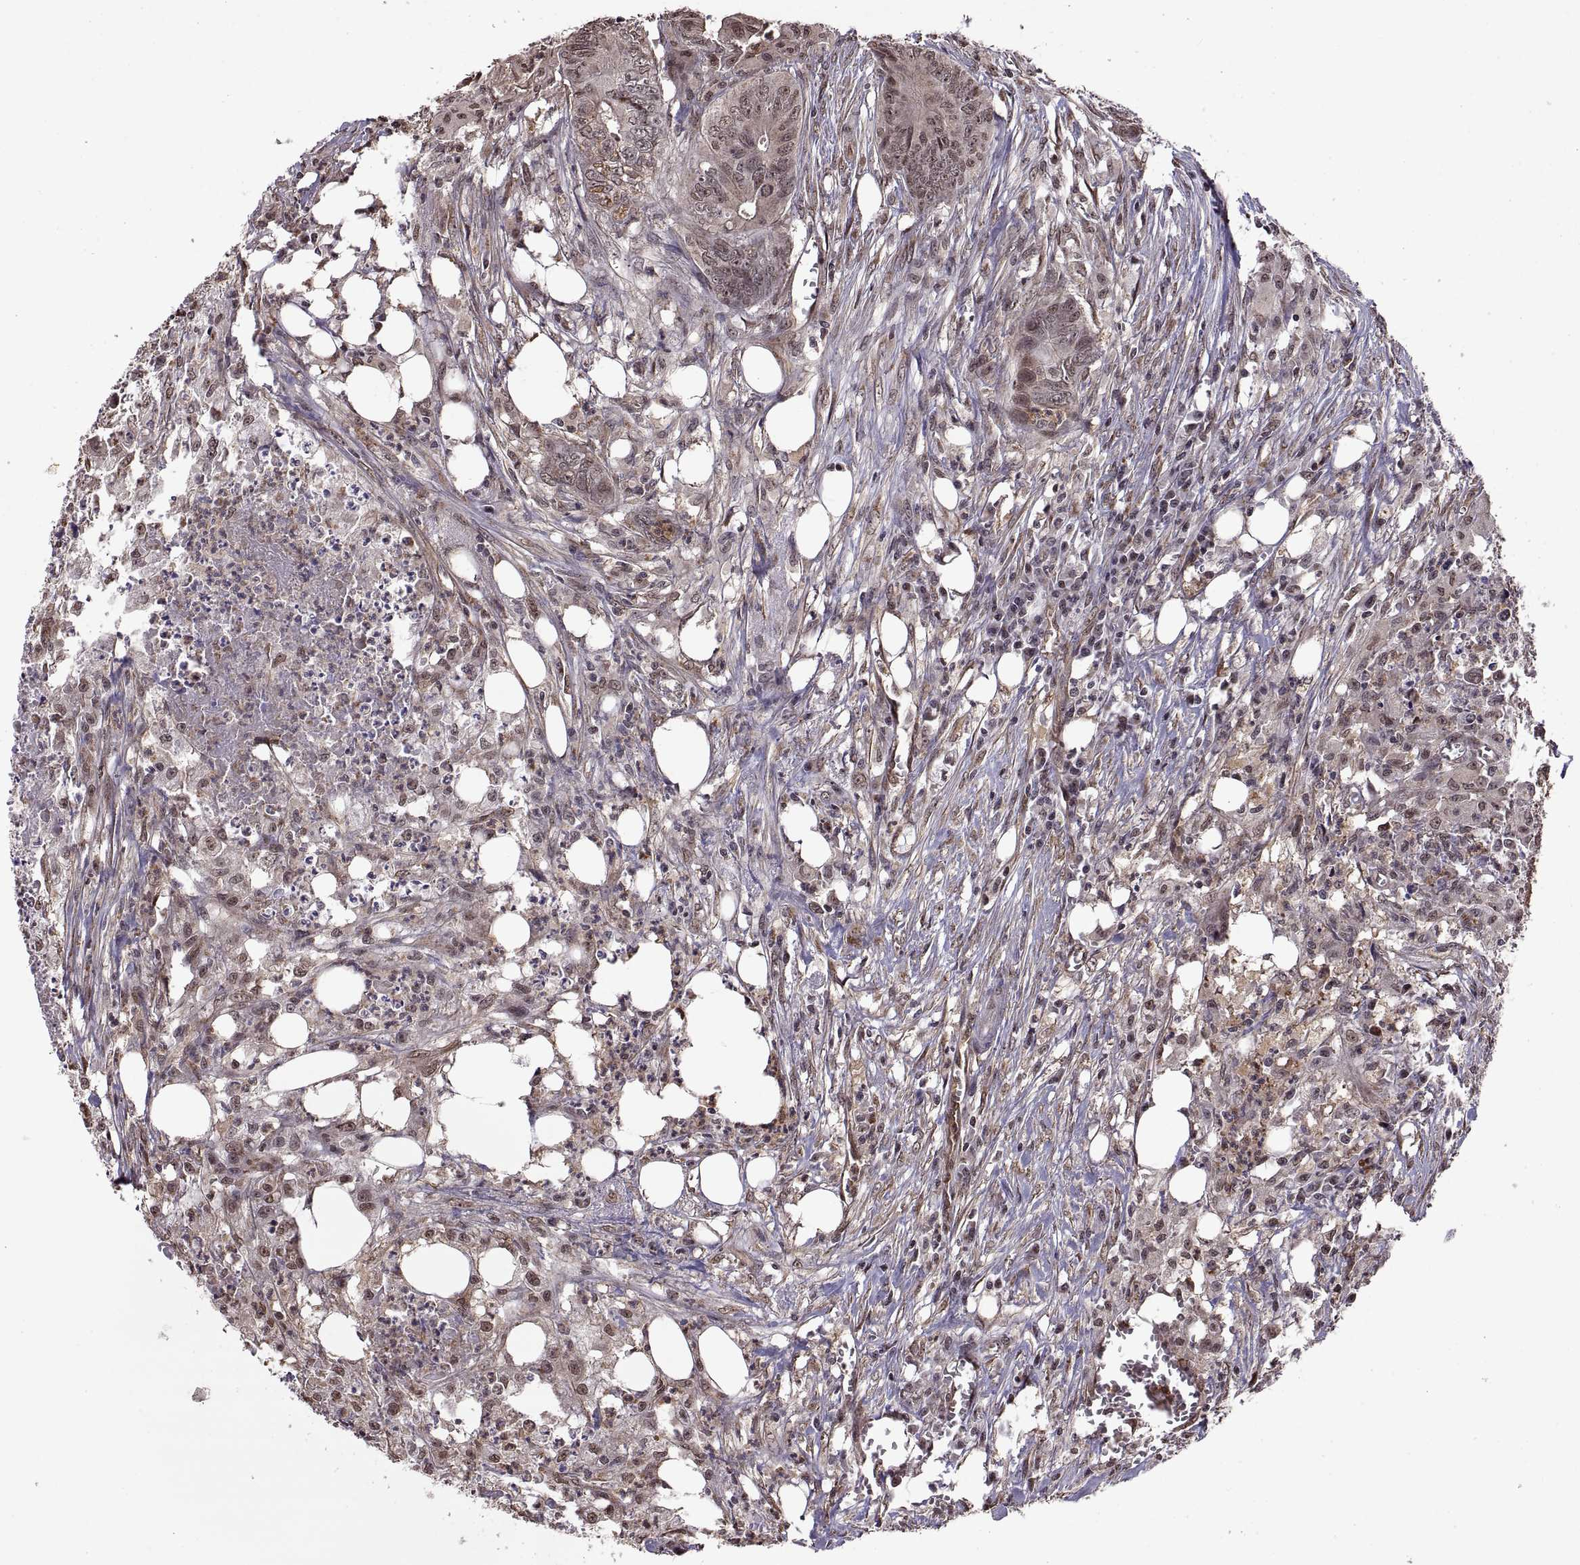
{"staining": {"intensity": "moderate", "quantity": "<25%", "location": "cytoplasmic/membranous"}, "tissue": "colorectal cancer", "cell_type": "Tumor cells", "image_type": "cancer", "snomed": [{"axis": "morphology", "description": "Adenocarcinoma, NOS"}, {"axis": "topography", "description": "Colon"}], "caption": "Immunohistochemical staining of human adenocarcinoma (colorectal) displays moderate cytoplasmic/membranous protein expression in about <25% of tumor cells. The staining is performed using DAB (3,3'-diaminobenzidine) brown chromogen to label protein expression. The nuclei are counter-stained blue using hematoxylin.", "gene": "ARRB1", "patient": {"sex": "male", "age": 84}}